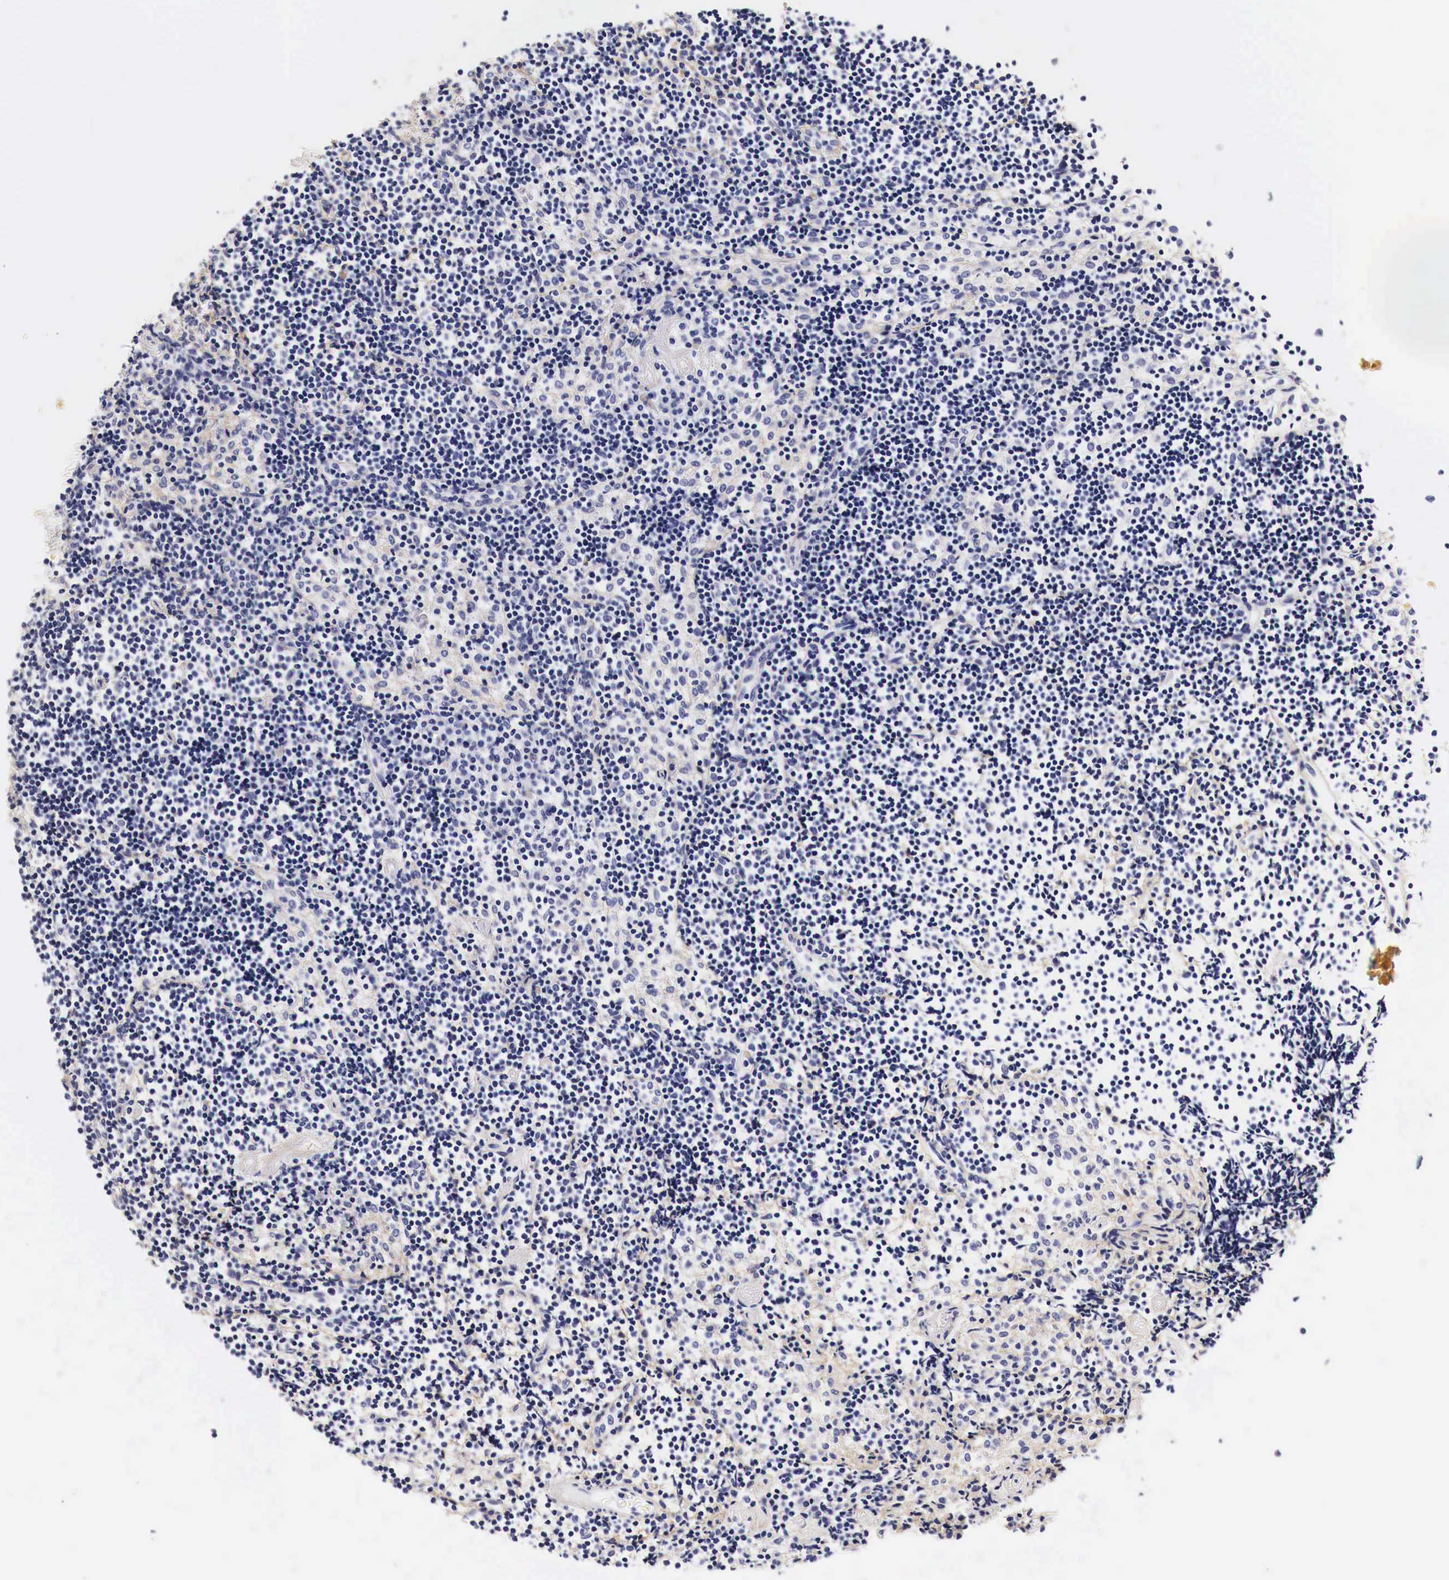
{"staining": {"intensity": "weak", "quantity": "25%-75%", "location": "cytoplasmic/membranous"}, "tissue": "lymph node", "cell_type": "Germinal center cells", "image_type": "normal", "snomed": [{"axis": "morphology", "description": "Normal tissue, NOS"}, {"axis": "topography", "description": "Lymph node"}], "caption": "Weak cytoplasmic/membranous expression for a protein is present in approximately 25%-75% of germinal center cells of normal lymph node using immunohistochemistry.", "gene": "EGFR", "patient": {"sex": "female", "age": 35}}